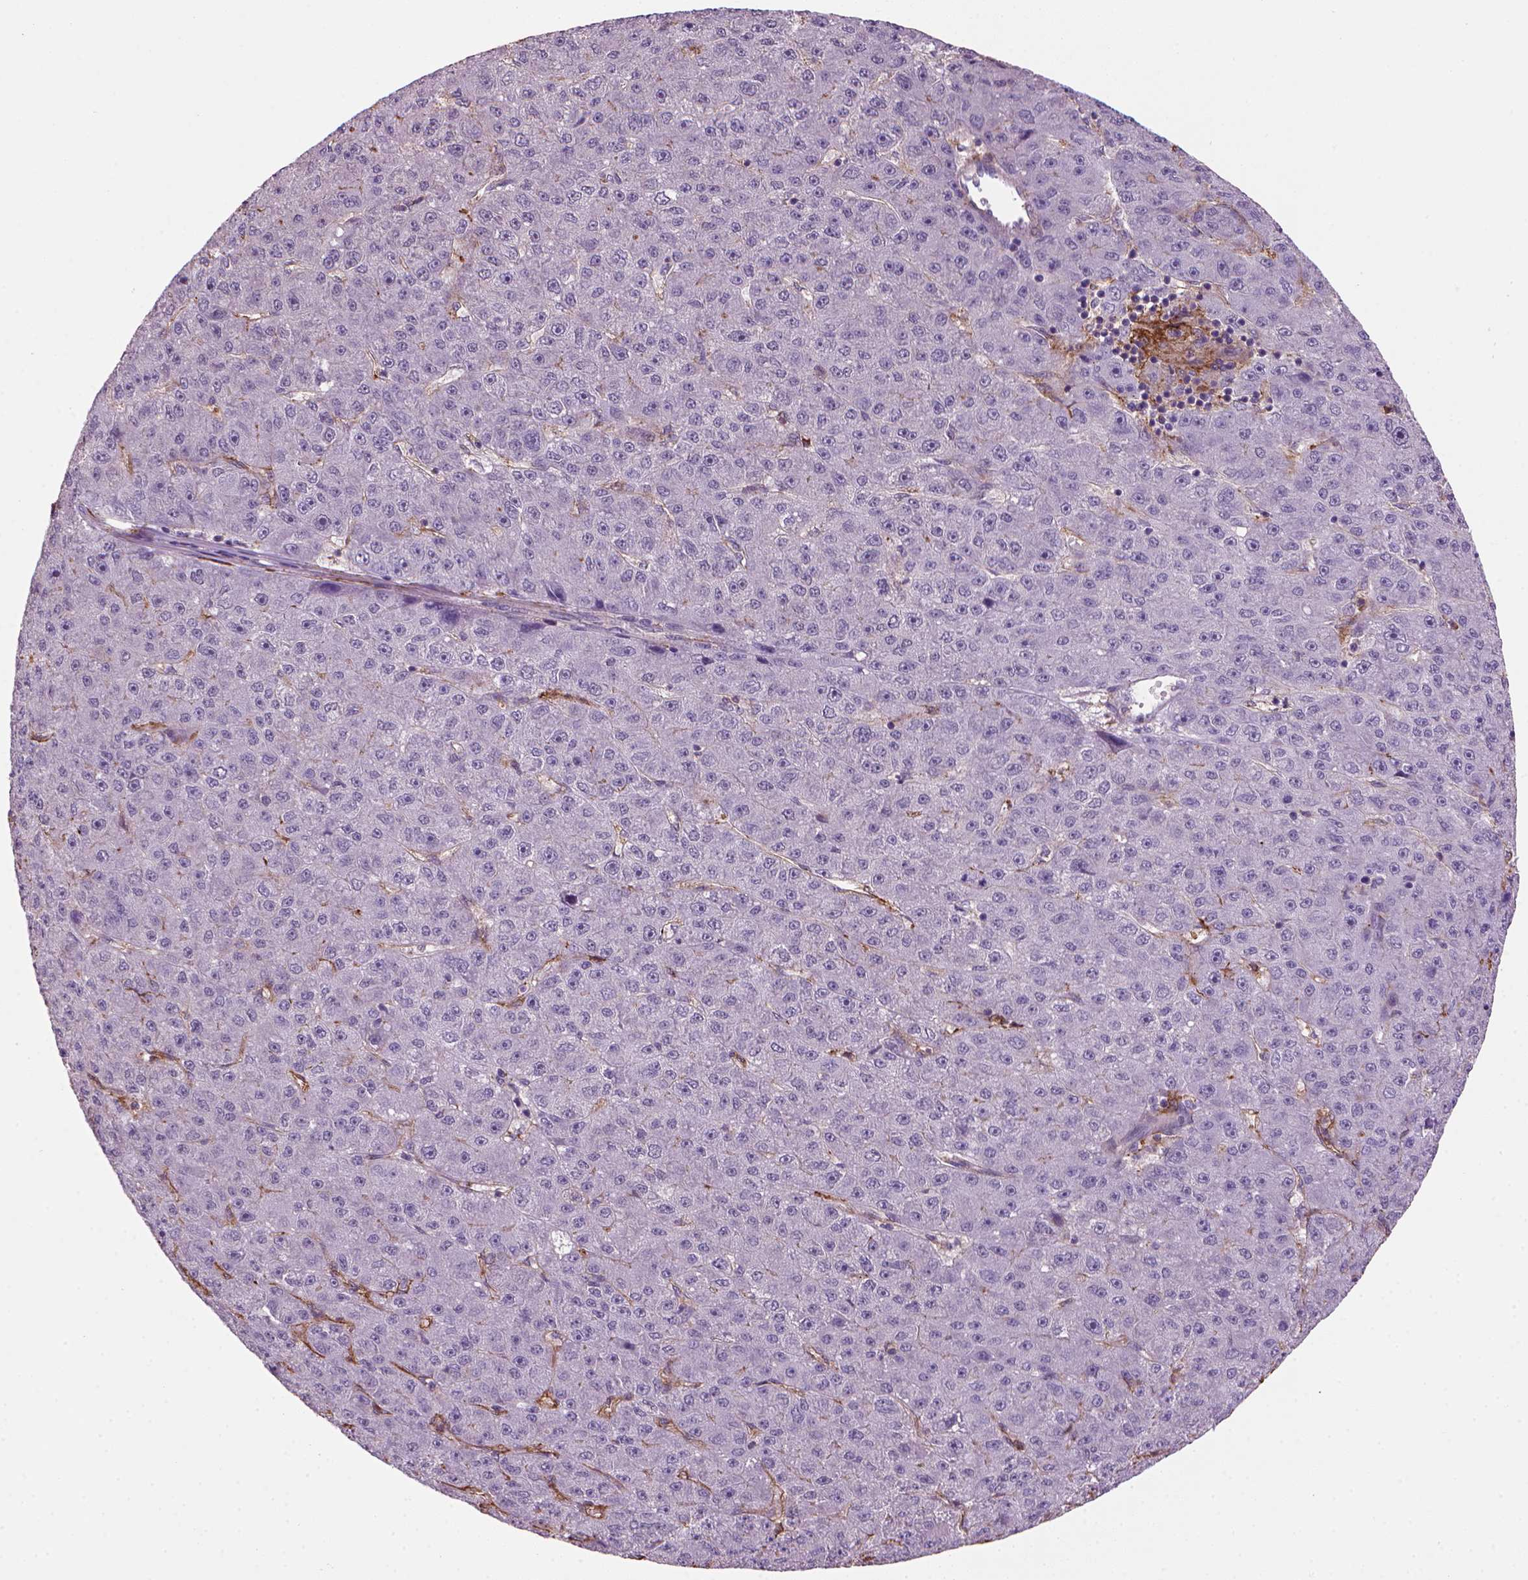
{"staining": {"intensity": "negative", "quantity": "none", "location": "none"}, "tissue": "liver cancer", "cell_type": "Tumor cells", "image_type": "cancer", "snomed": [{"axis": "morphology", "description": "Carcinoma, Hepatocellular, NOS"}, {"axis": "topography", "description": "Liver"}], "caption": "Immunohistochemistry (IHC) histopathology image of liver hepatocellular carcinoma stained for a protein (brown), which reveals no positivity in tumor cells.", "gene": "MARCKS", "patient": {"sex": "male", "age": 67}}